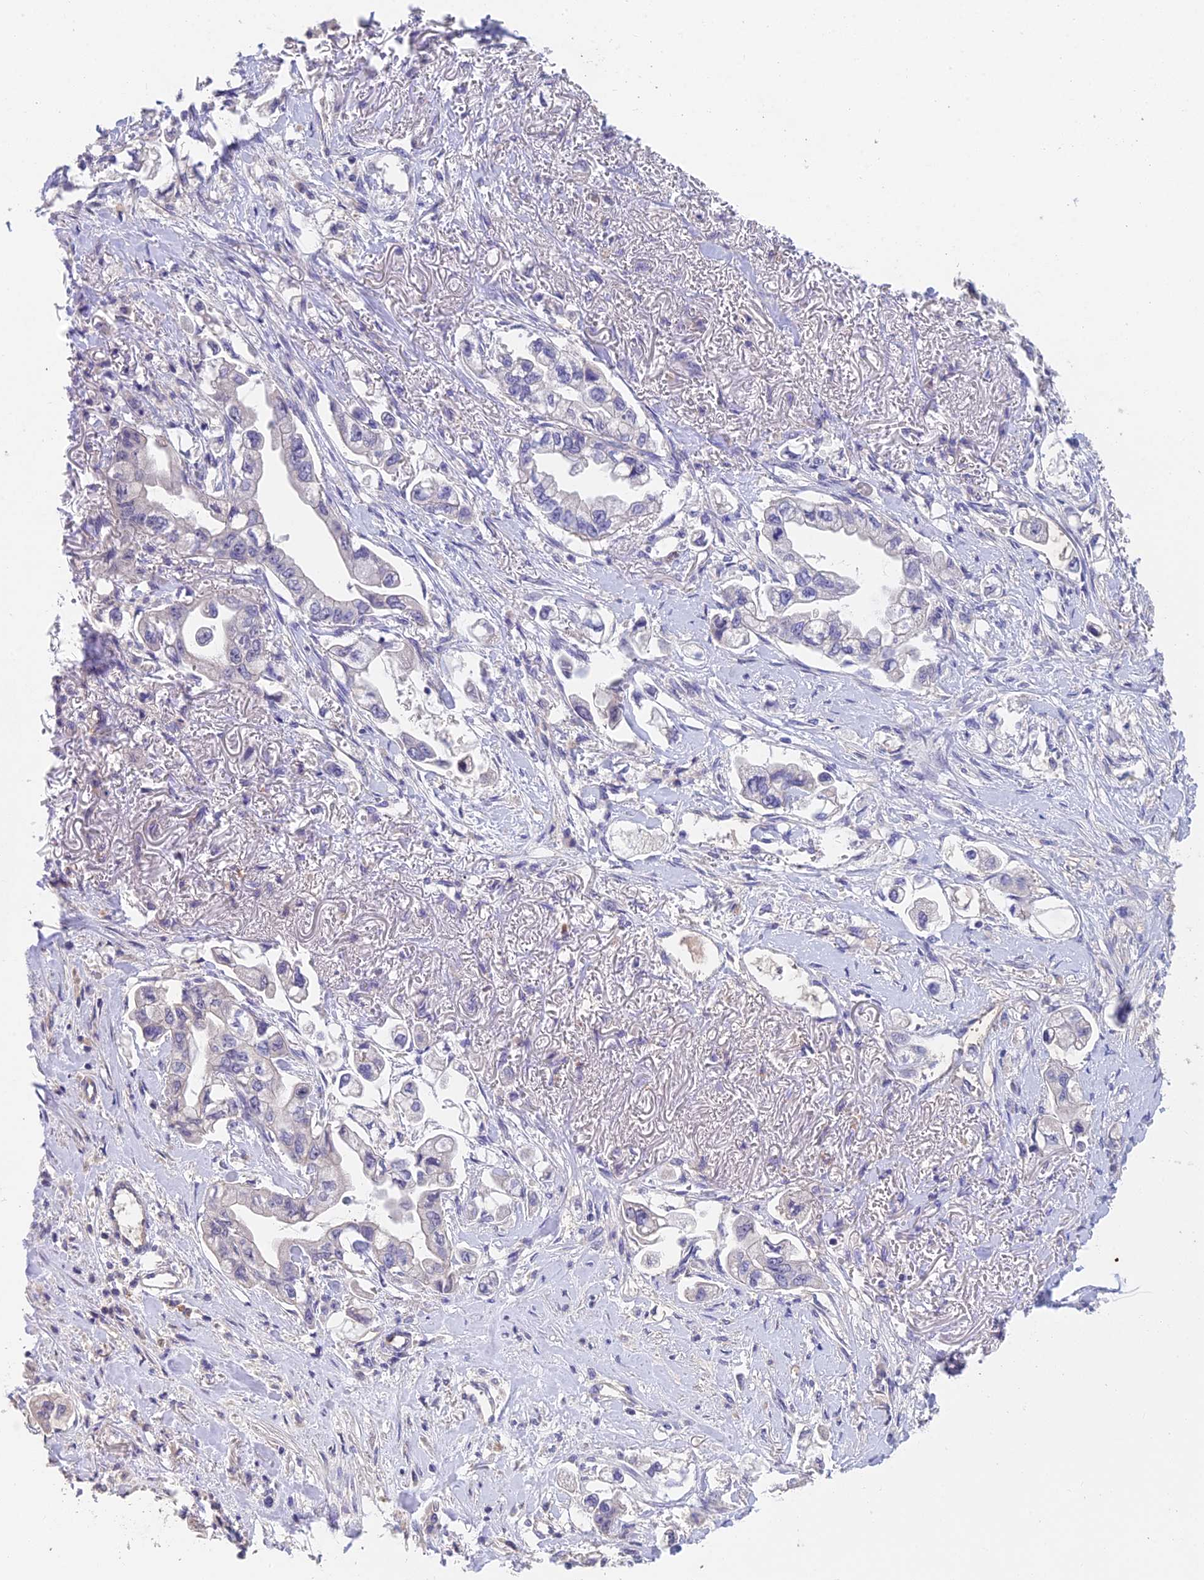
{"staining": {"intensity": "negative", "quantity": "none", "location": "none"}, "tissue": "stomach cancer", "cell_type": "Tumor cells", "image_type": "cancer", "snomed": [{"axis": "morphology", "description": "Adenocarcinoma, NOS"}, {"axis": "topography", "description": "Stomach"}], "caption": "DAB immunohistochemical staining of stomach adenocarcinoma displays no significant staining in tumor cells.", "gene": "ADAMTS13", "patient": {"sex": "male", "age": 62}}